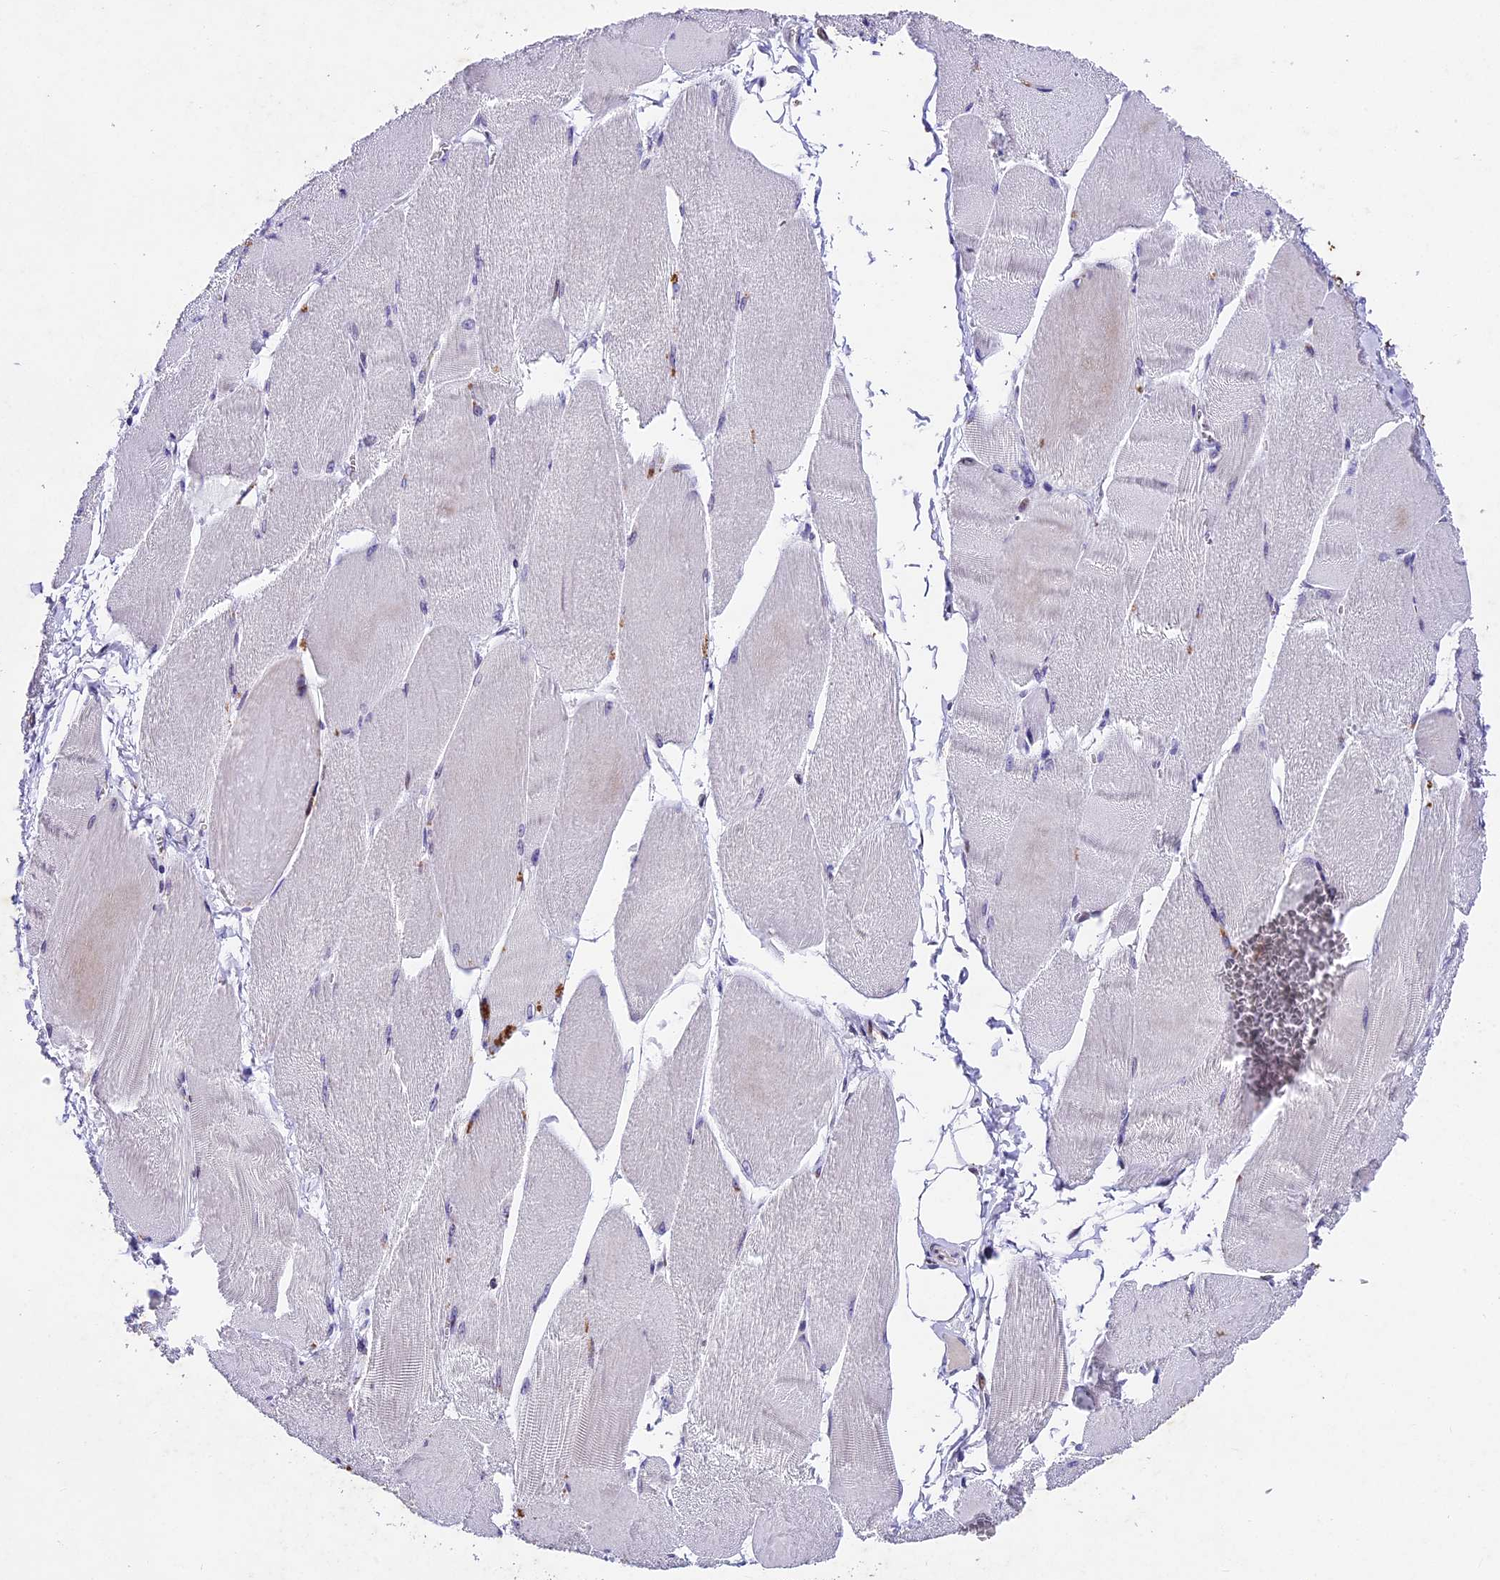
{"staining": {"intensity": "negative", "quantity": "none", "location": "none"}, "tissue": "skeletal muscle", "cell_type": "Myocytes", "image_type": "normal", "snomed": [{"axis": "morphology", "description": "Normal tissue, NOS"}, {"axis": "morphology", "description": "Basal cell carcinoma"}, {"axis": "topography", "description": "Skeletal muscle"}], "caption": "Unremarkable skeletal muscle was stained to show a protein in brown. There is no significant staining in myocytes. (DAB (3,3'-diaminobenzidine) IHC visualized using brightfield microscopy, high magnification).", "gene": "IFT140", "patient": {"sex": "female", "age": 64}}